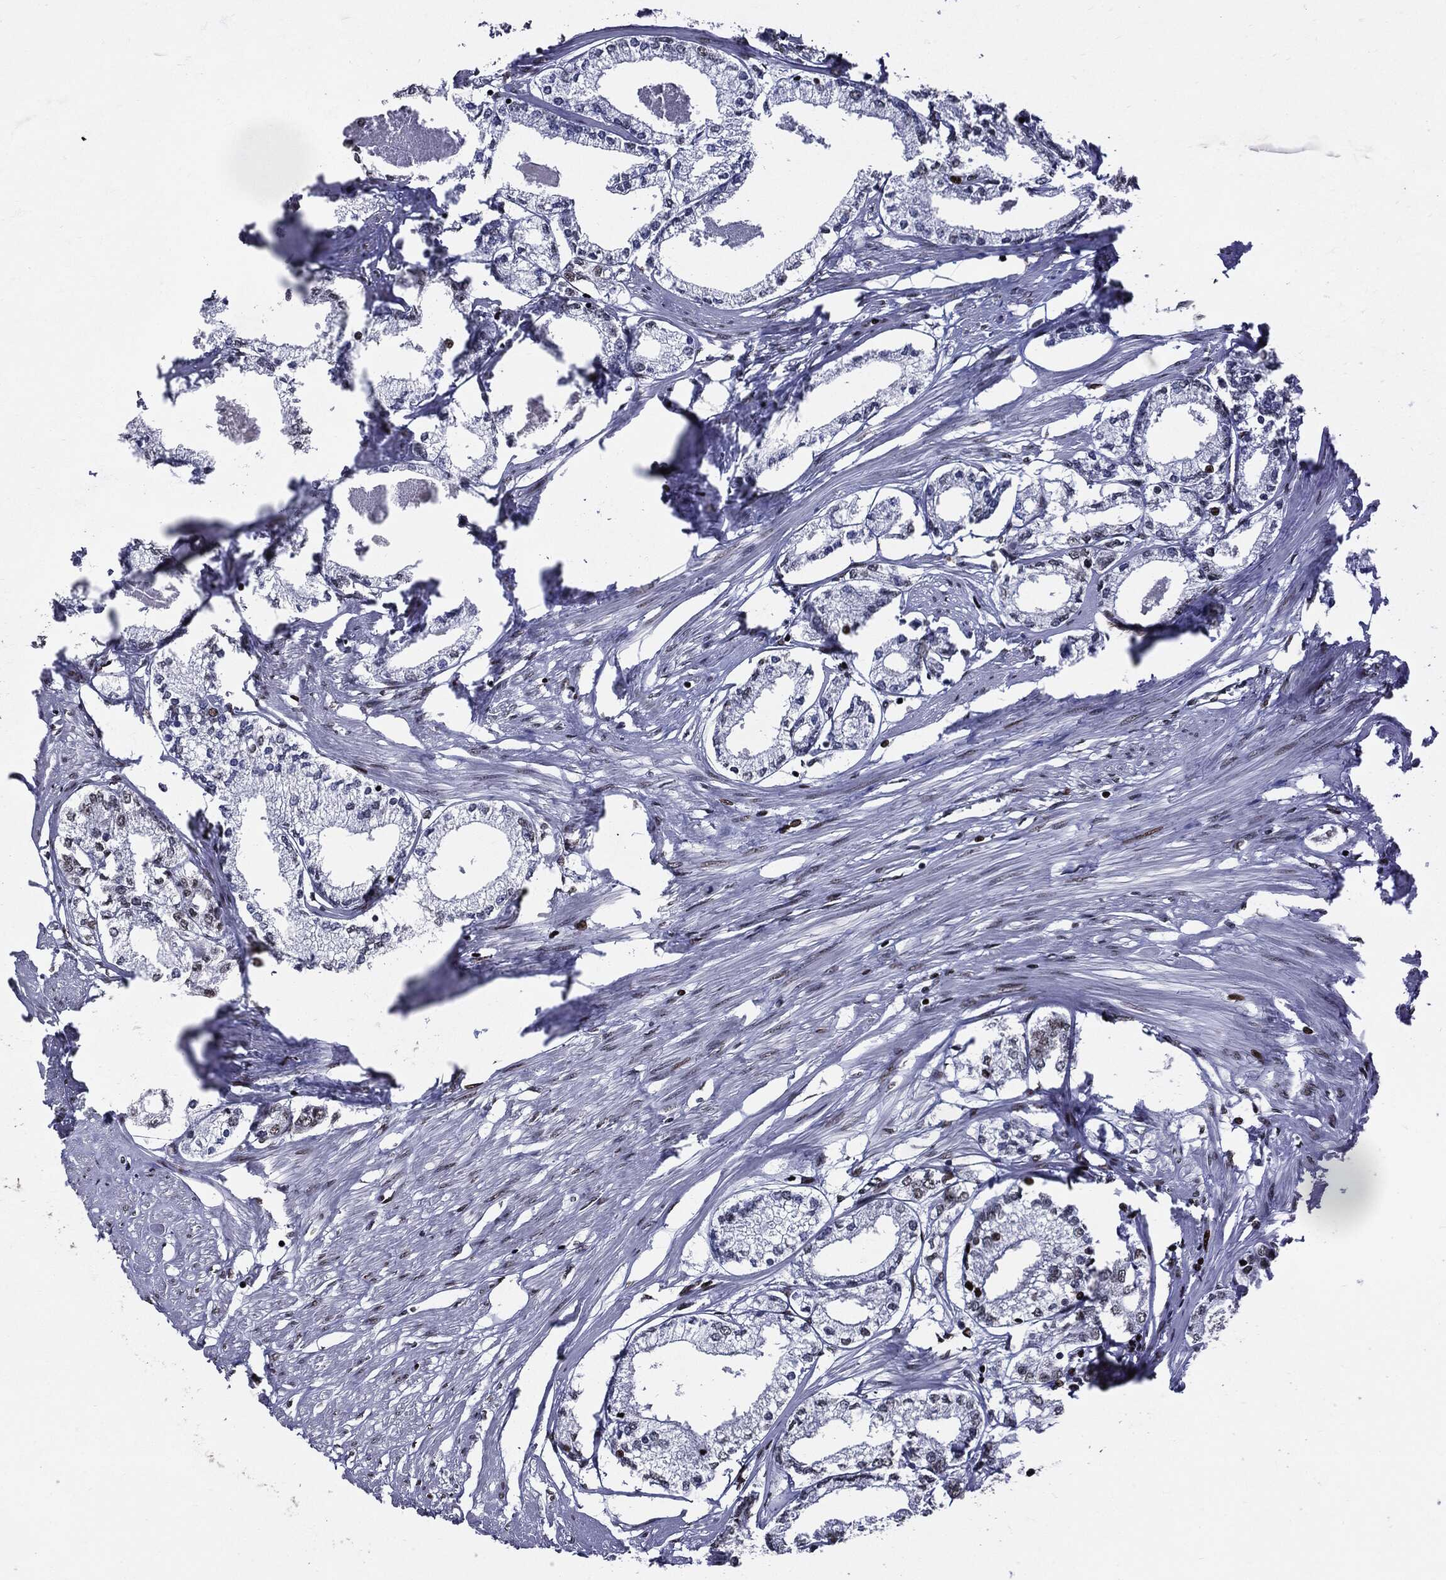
{"staining": {"intensity": "negative", "quantity": "none", "location": "none"}, "tissue": "prostate cancer", "cell_type": "Tumor cells", "image_type": "cancer", "snomed": [{"axis": "morphology", "description": "Adenocarcinoma, NOS"}, {"axis": "topography", "description": "Prostate"}], "caption": "Tumor cells show no significant staining in adenocarcinoma (prostate).", "gene": "ZFP91", "patient": {"sex": "male", "age": 56}}